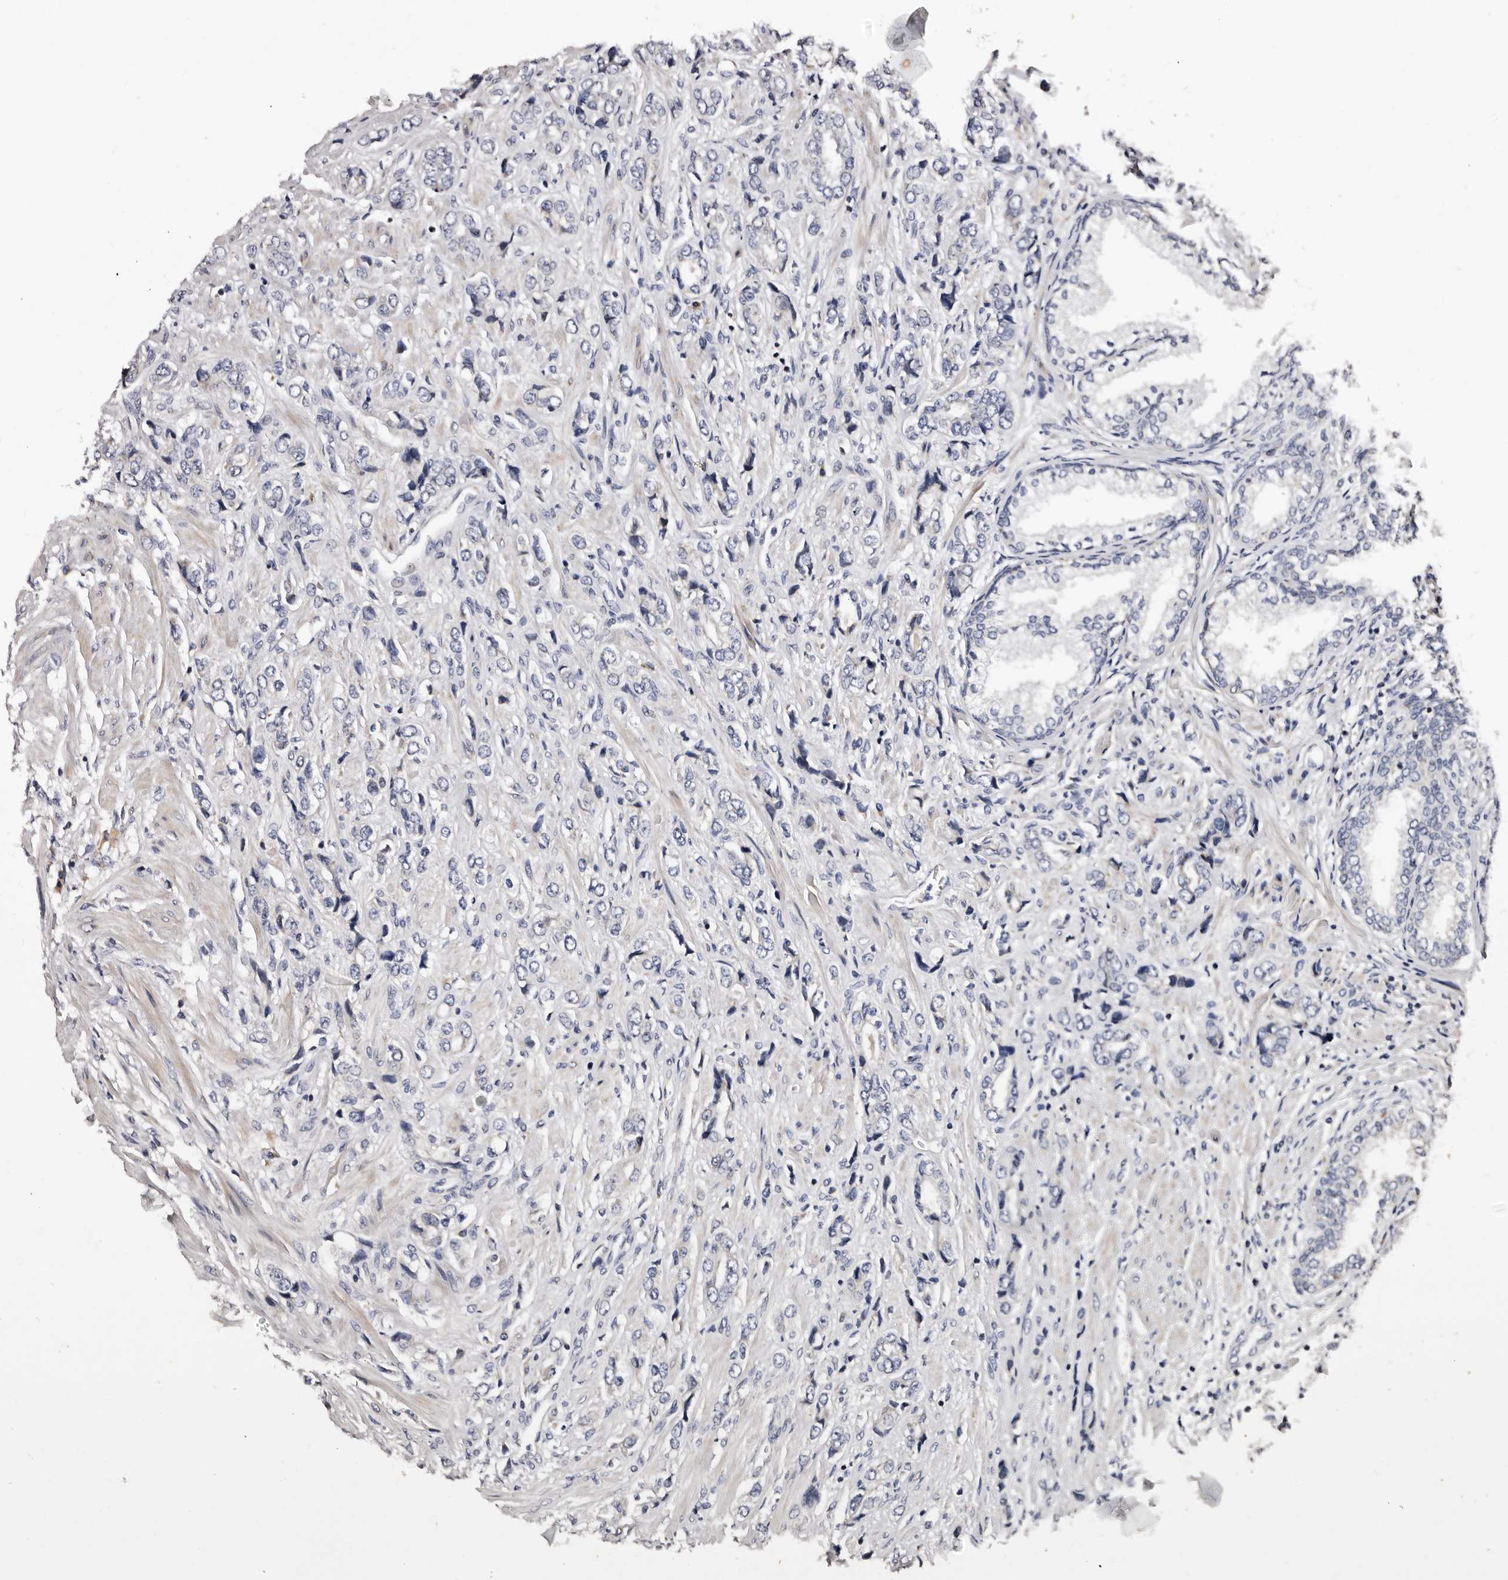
{"staining": {"intensity": "negative", "quantity": "none", "location": "none"}, "tissue": "prostate cancer", "cell_type": "Tumor cells", "image_type": "cancer", "snomed": [{"axis": "morphology", "description": "Adenocarcinoma, High grade"}, {"axis": "topography", "description": "Prostate"}], "caption": "The photomicrograph reveals no staining of tumor cells in prostate cancer (high-grade adenocarcinoma).", "gene": "TAF4B", "patient": {"sex": "male", "age": 61}}